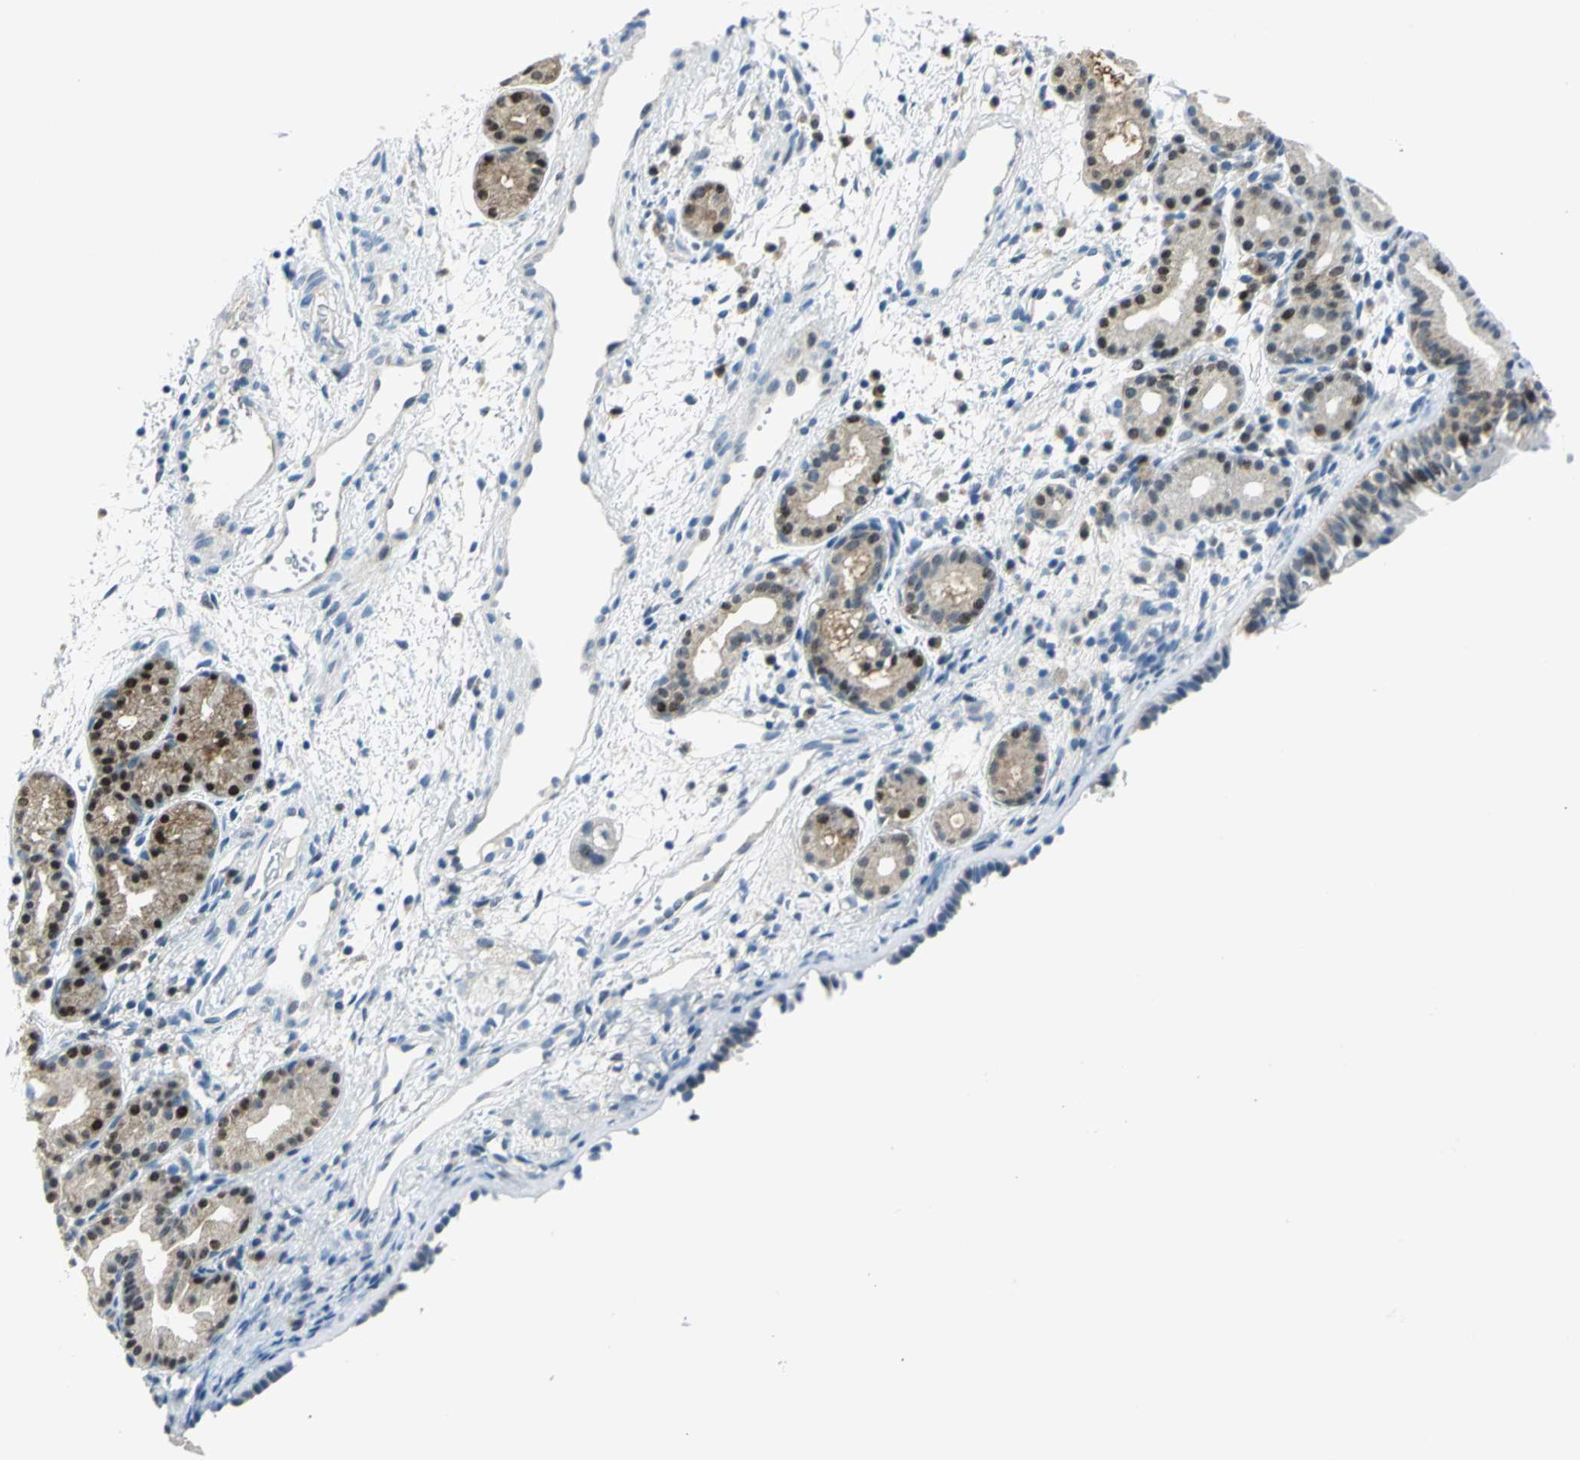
{"staining": {"intensity": "moderate", "quantity": "<25%", "location": "cytoplasmic/membranous,nuclear"}, "tissue": "nasopharynx", "cell_type": "Respiratory epithelial cells", "image_type": "normal", "snomed": [{"axis": "morphology", "description": "Normal tissue, NOS"}, {"axis": "morphology", "description": "Inflammation, NOS"}, {"axis": "topography", "description": "Nasopharynx"}], "caption": "Immunohistochemical staining of benign nasopharynx shows low levels of moderate cytoplasmic/membranous,nuclear staining in about <25% of respiratory epithelial cells.", "gene": "AKR1A1", "patient": {"sex": "female", "age": 55}}